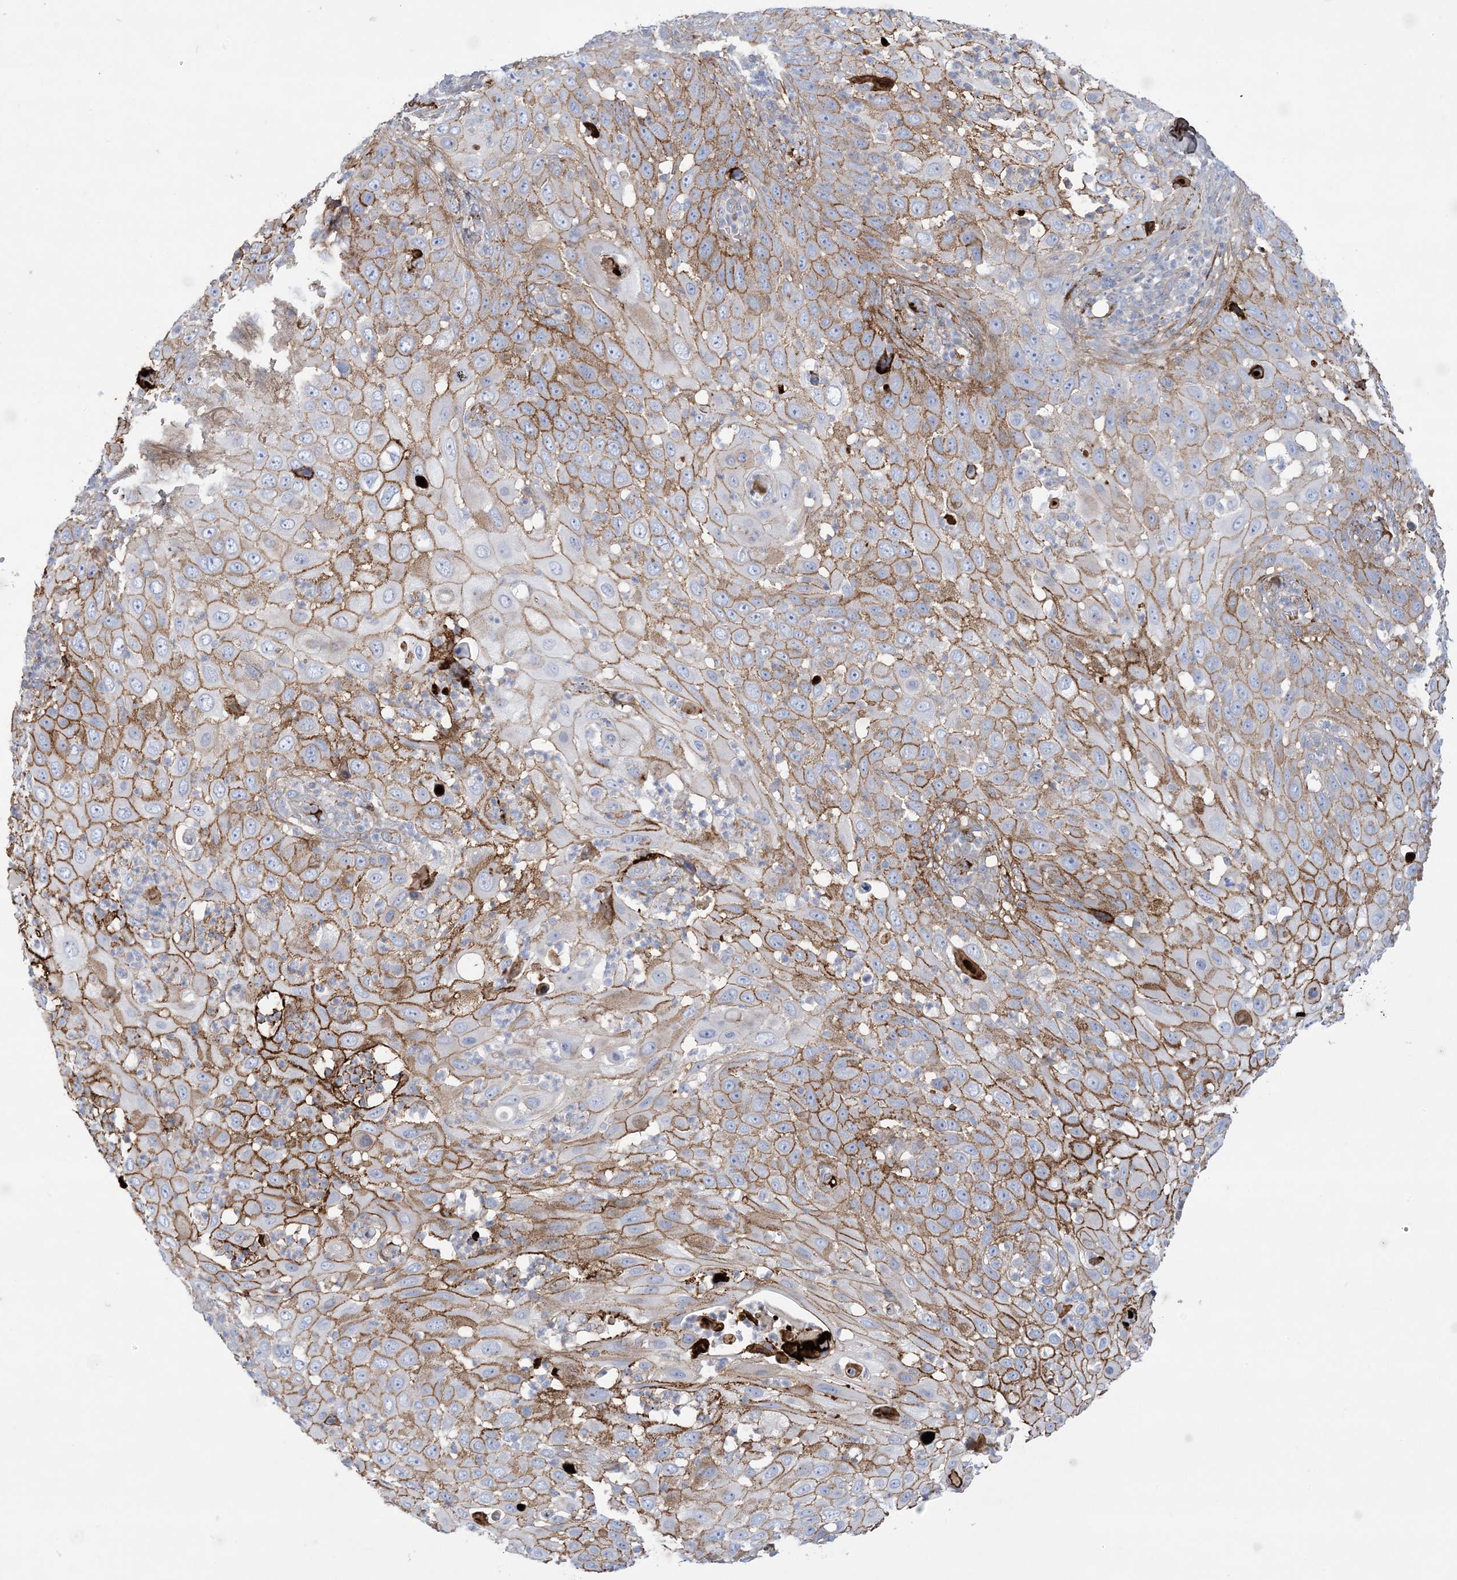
{"staining": {"intensity": "moderate", "quantity": ">75%", "location": "cytoplasmic/membranous"}, "tissue": "skin cancer", "cell_type": "Tumor cells", "image_type": "cancer", "snomed": [{"axis": "morphology", "description": "Squamous cell carcinoma, NOS"}, {"axis": "topography", "description": "Skin"}], "caption": "Protein staining exhibits moderate cytoplasmic/membranous positivity in approximately >75% of tumor cells in skin cancer (squamous cell carcinoma).", "gene": "ATP11C", "patient": {"sex": "female", "age": 44}}